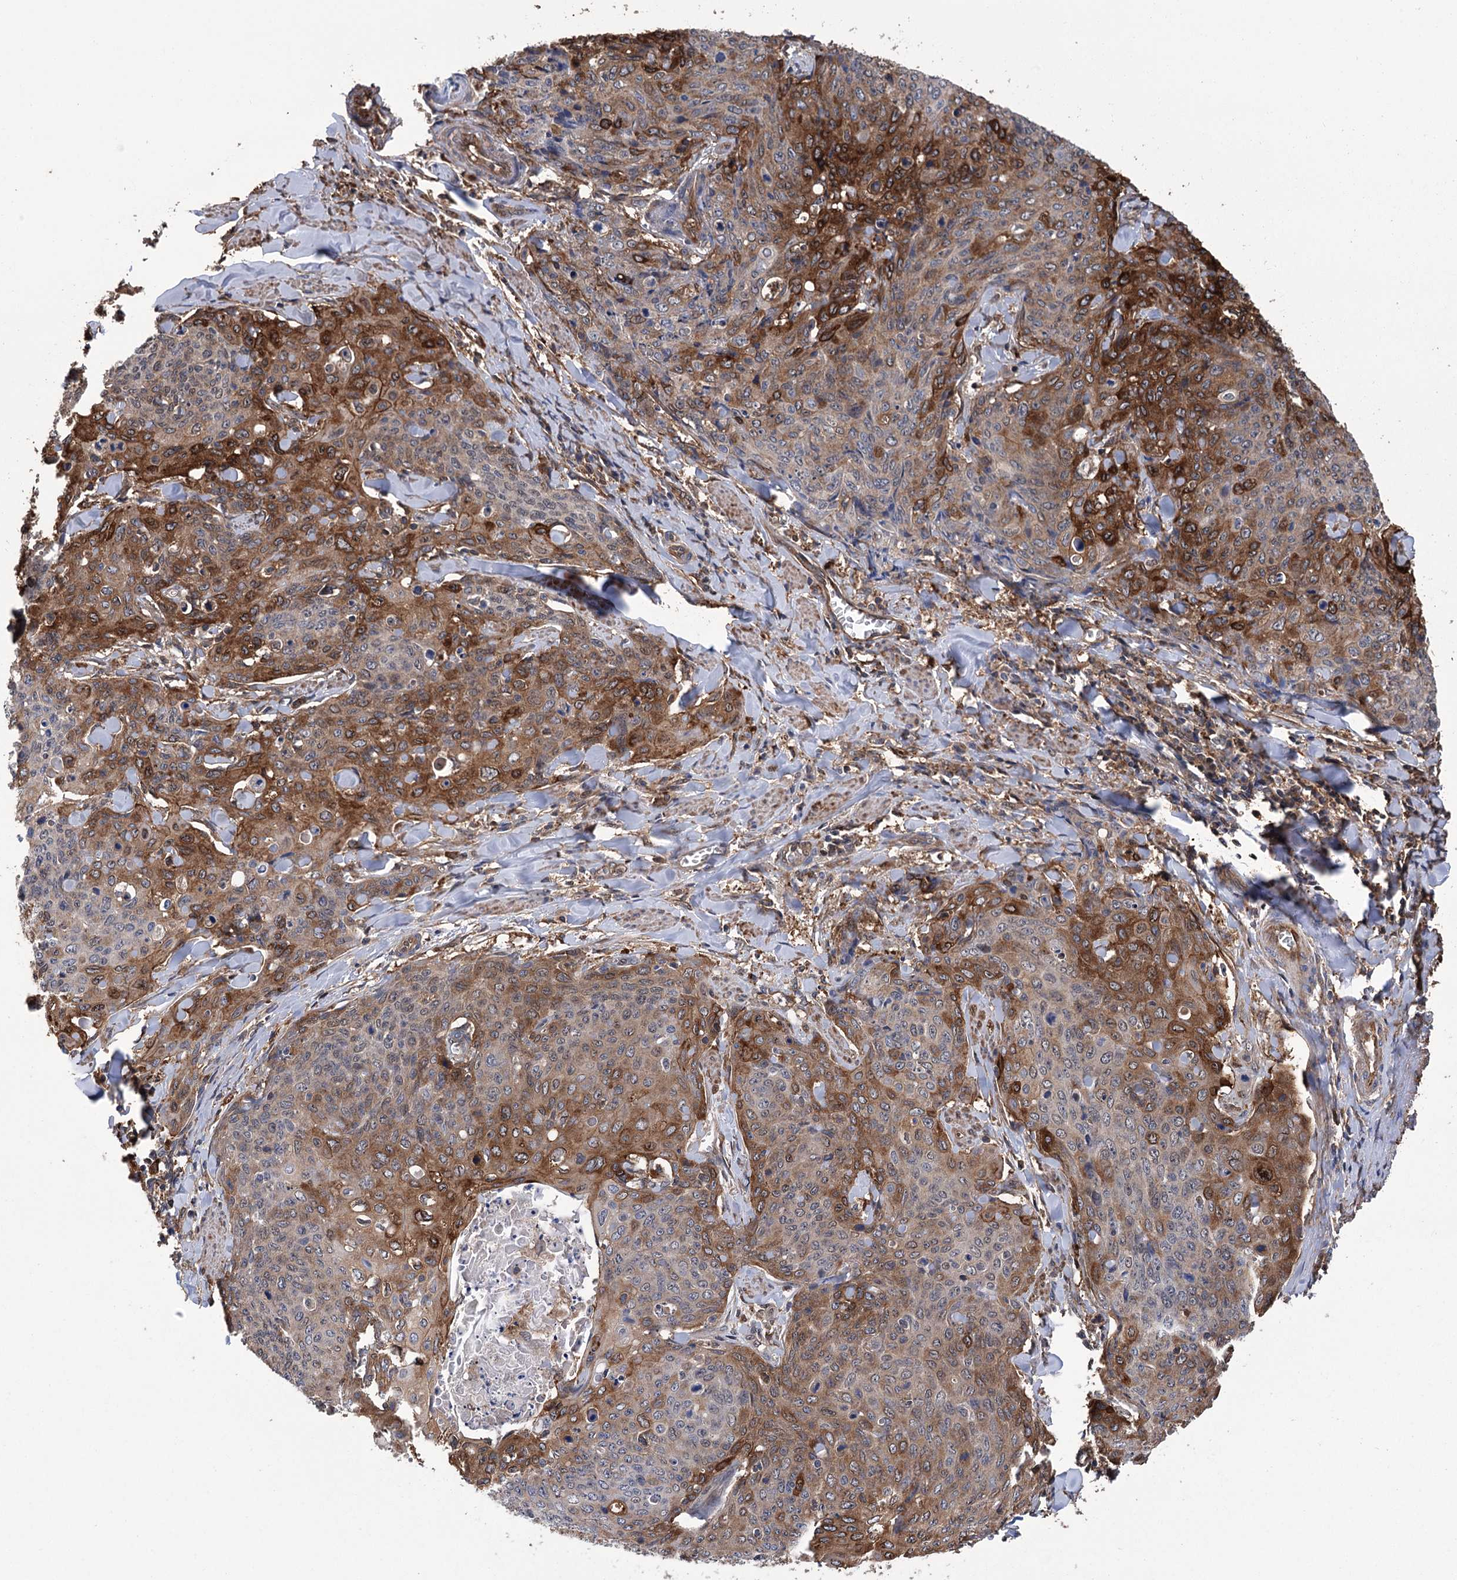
{"staining": {"intensity": "strong", "quantity": "25%-75%", "location": "cytoplasmic/membranous"}, "tissue": "skin cancer", "cell_type": "Tumor cells", "image_type": "cancer", "snomed": [{"axis": "morphology", "description": "Squamous cell carcinoma, NOS"}, {"axis": "topography", "description": "Skin"}, {"axis": "topography", "description": "Vulva"}], "caption": "A high amount of strong cytoplasmic/membranous expression is seen in approximately 25%-75% of tumor cells in skin cancer (squamous cell carcinoma) tissue.", "gene": "DPP3", "patient": {"sex": "female", "age": 85}}